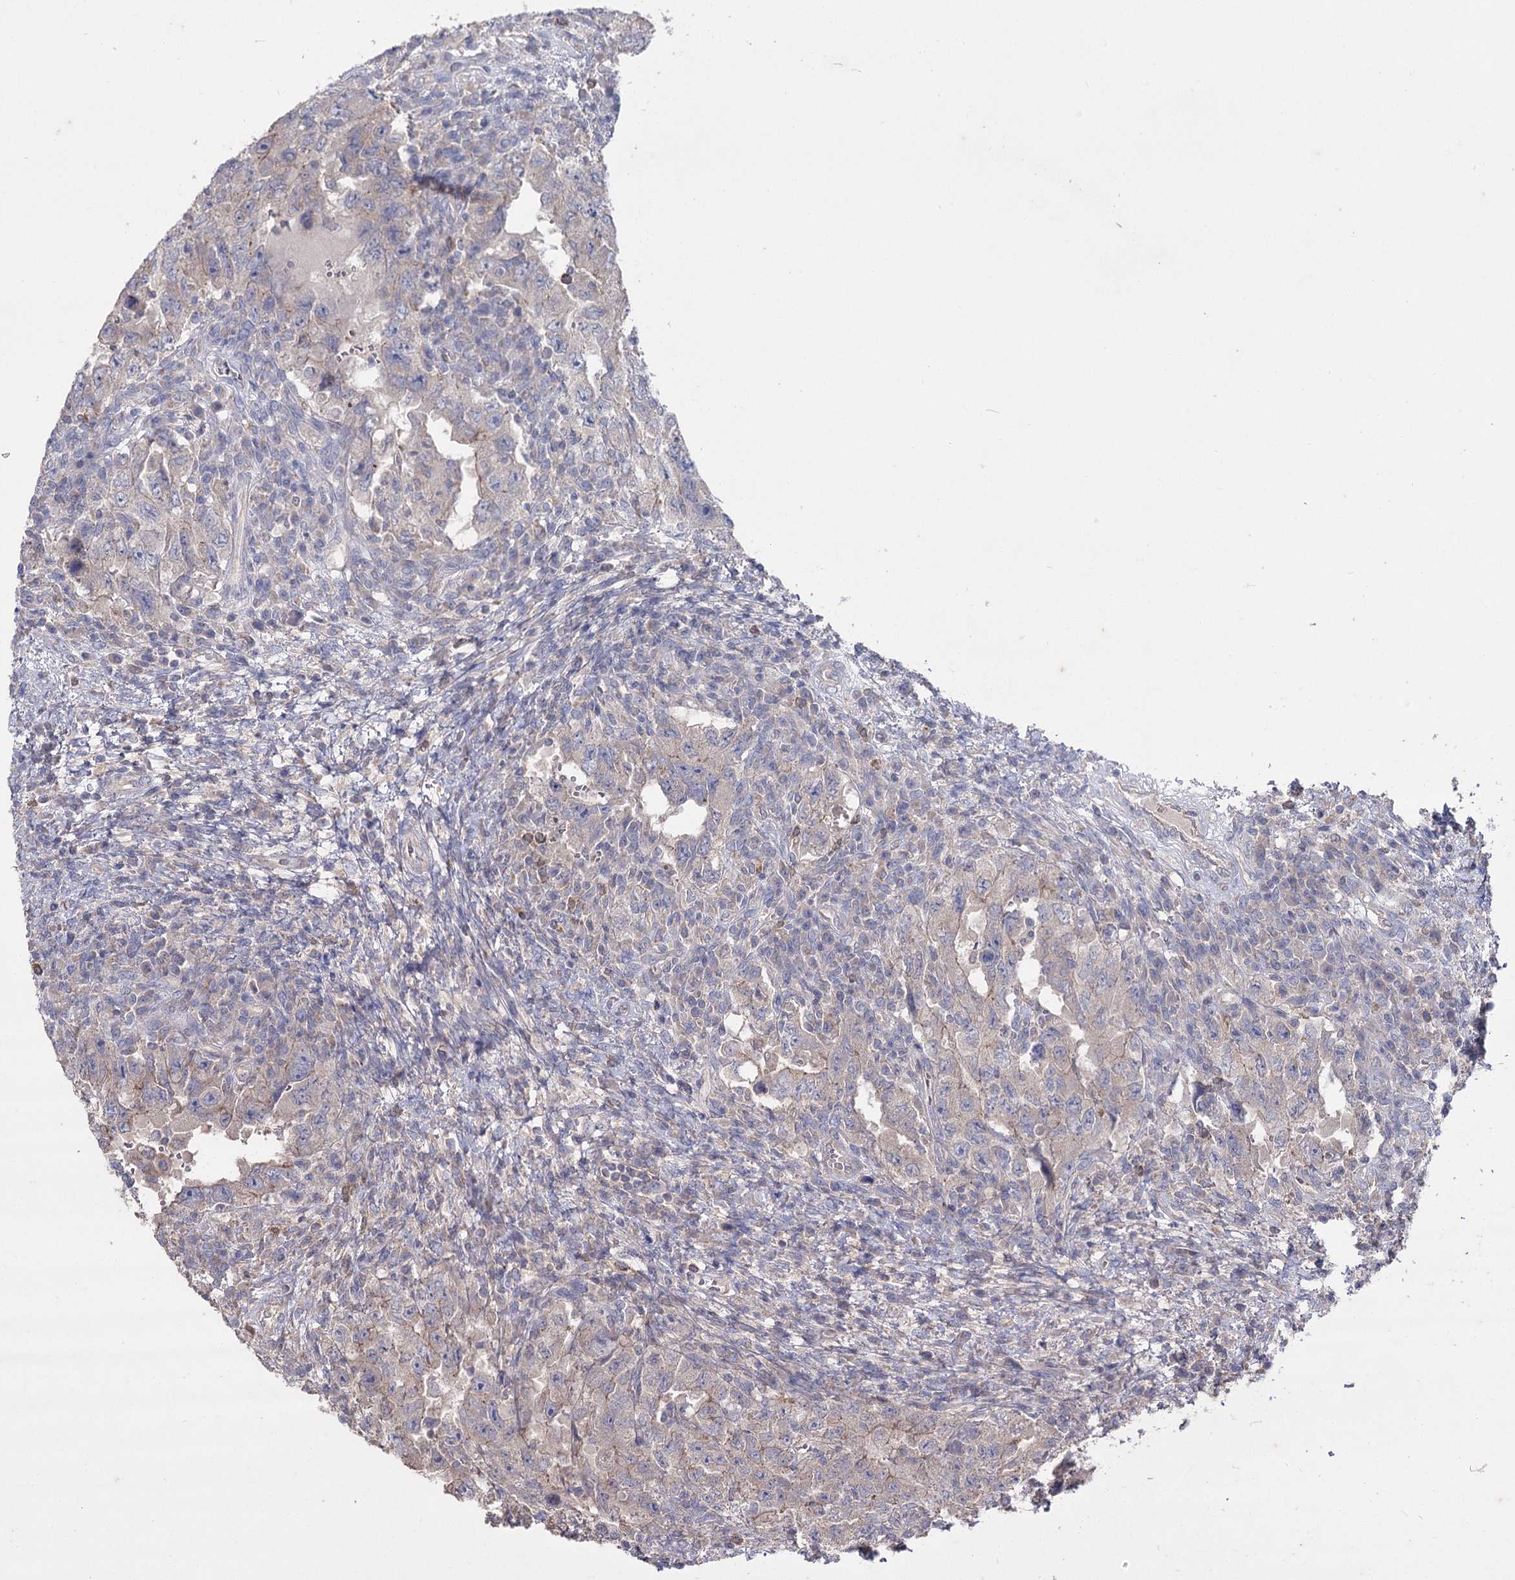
{"staining": {"intensity": "negative", "quantity": "none", "location": "none"}, "tissue": "testis cancer", "cell_type": "Tumor cells", "image_type": "cancer", "snomed": [{"axis": "morphology", "description": "Carcinoma, Embryonal, NOS"}, {"axis": "topography", "description": "Testis"}], "caption": "This is an immunohistochemistry histopathology image of embryonal carcinoma (testis). There is no staining in tumor cells.", "gene": "AURKC", "patient": {"sex": "male", "age": 26}}